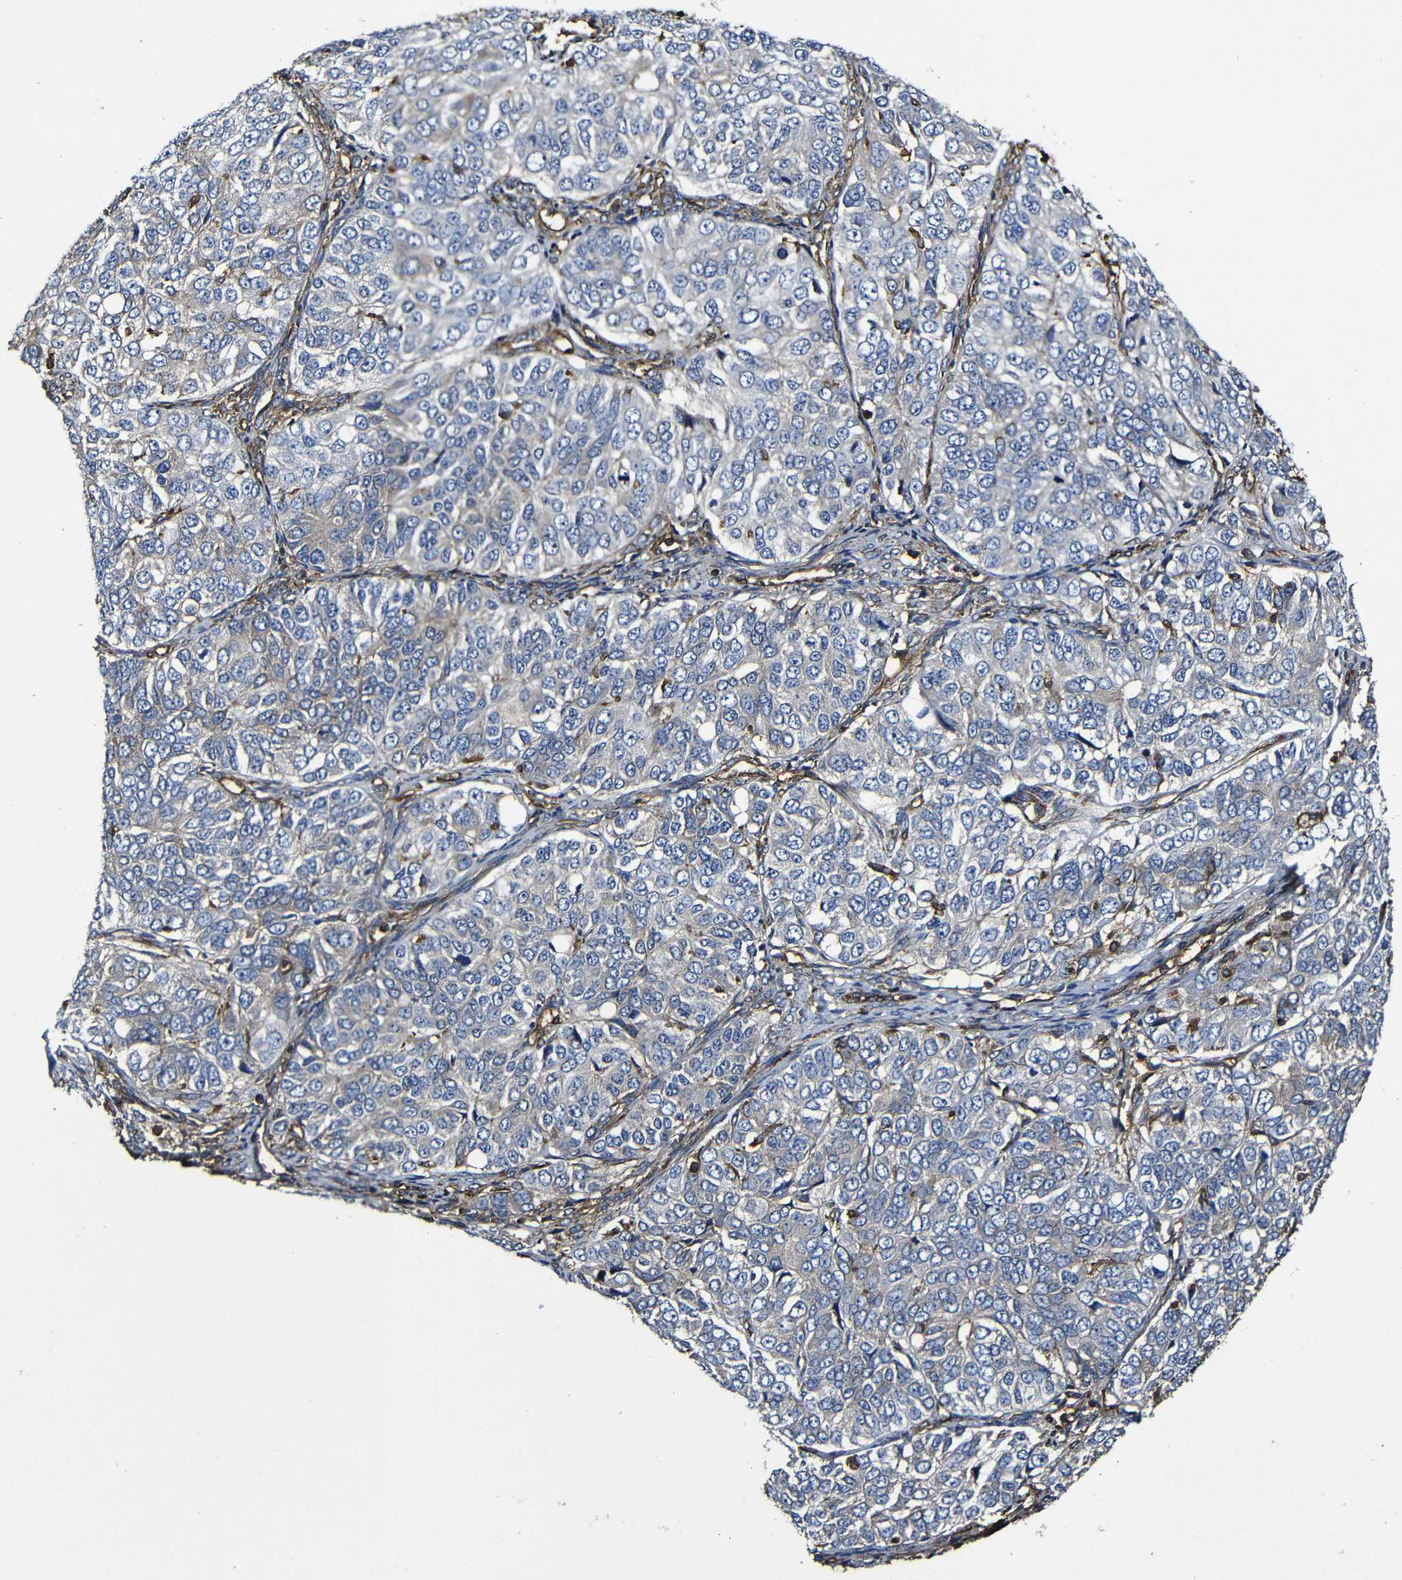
{"staining": {"intensity": "weak", "quantity": "<25%", "location": "cytoplasmic/membranous"}, "tissue": "ovarian cancer", "cell_type": "Tumor cells", "image_type": "cancer", "snomed": [{"axis": "morphology", "description": "Carcinoma, endometroid"}, {"axis": "topography", "description": "Ovary"}], "caption": "Tumor cells show no significant protein expression in ovarian cancer. (Brightfield microscopy of DAB (3,3'-diaminobenzidine) IHC at high magnification).", "gene": "MSN", "patient": {"sex": "female", "age": 51}}